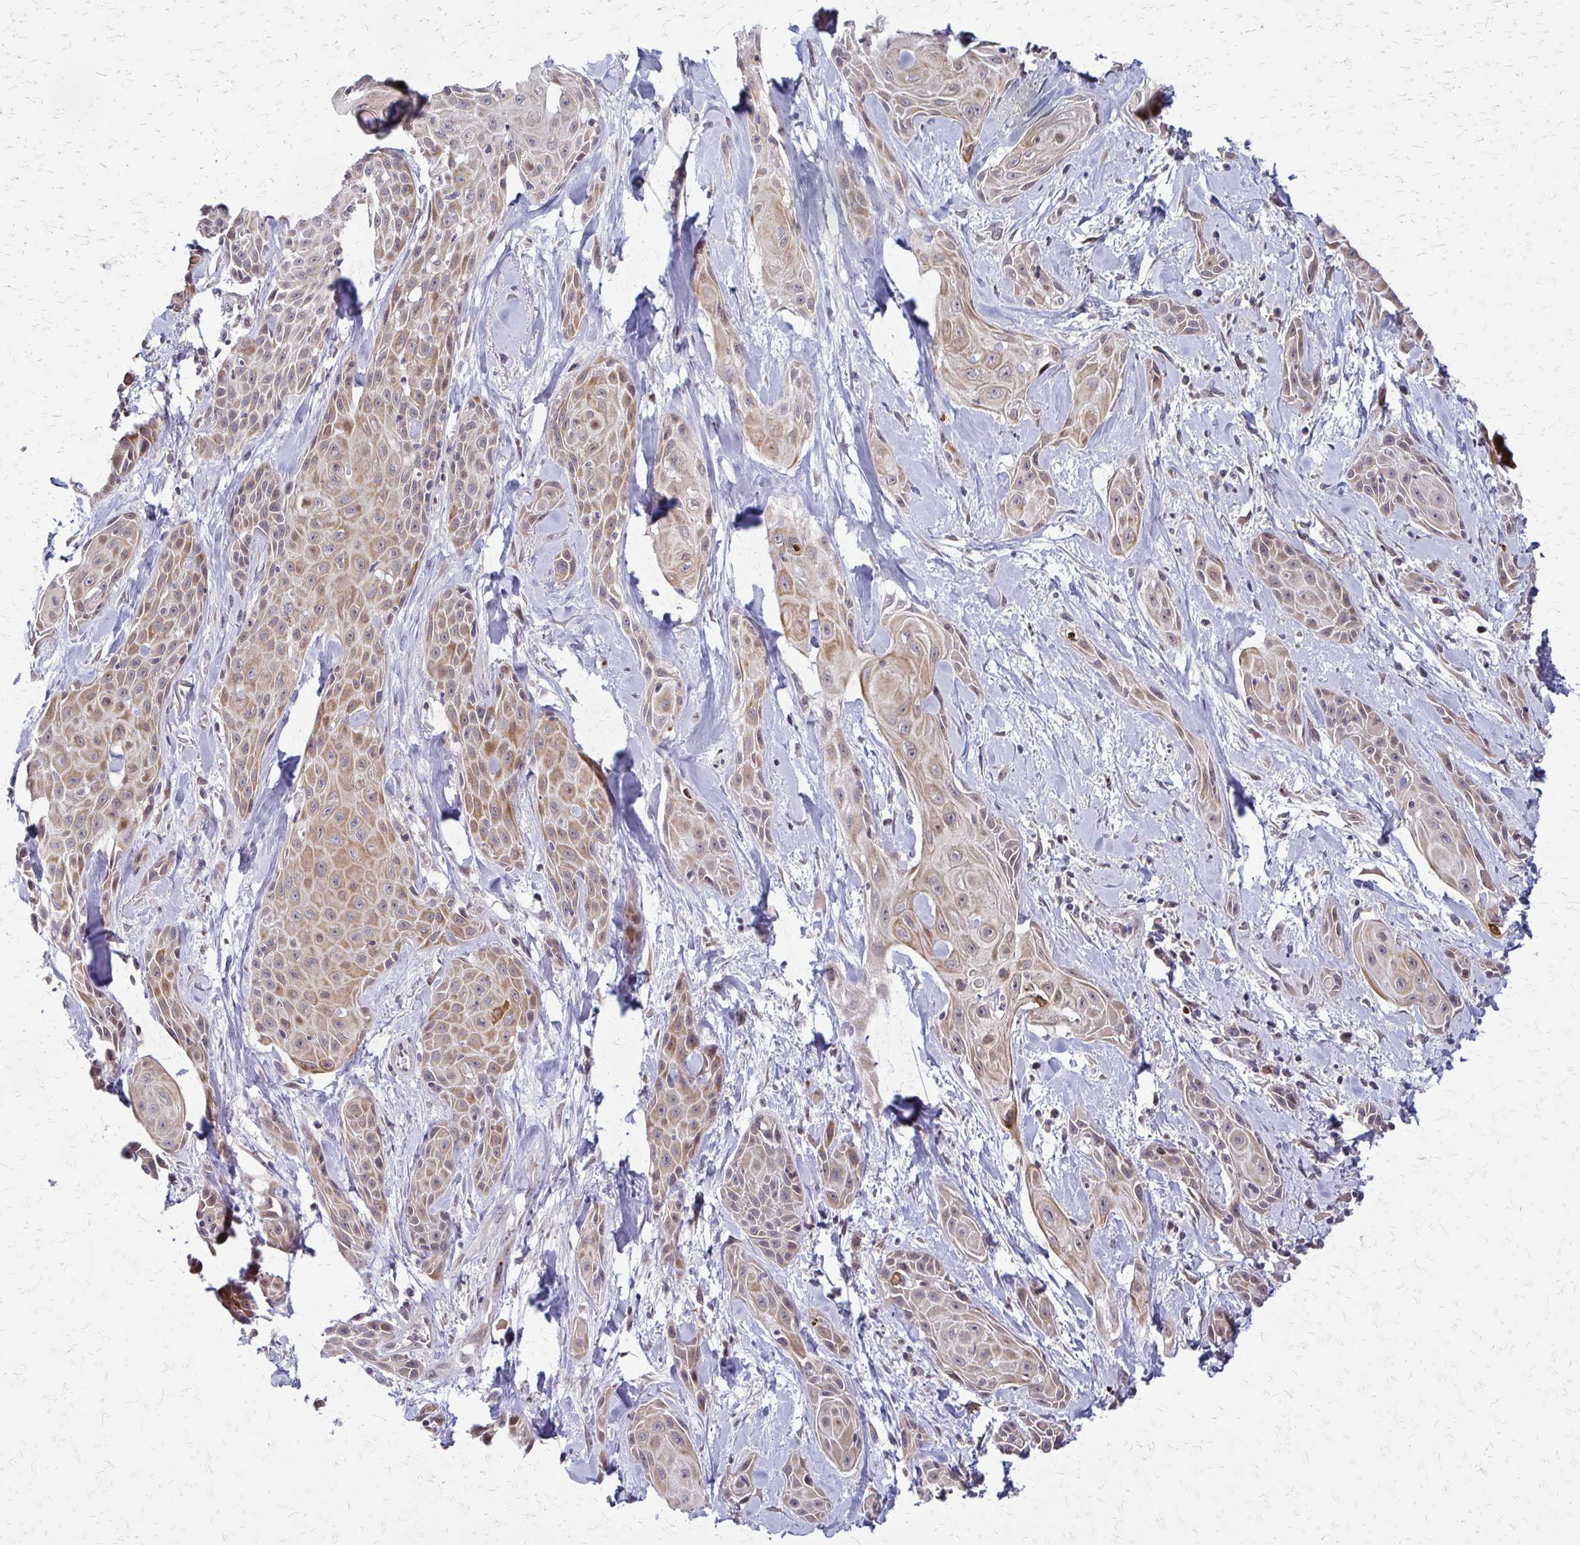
{"staining": {"intensity": "moderate", "quantity": "25%-75%", "location": "cytoplasmic/membranous,nuclear"}, "tissue": "skin cancer", "cell_type": "Tumor cells", "image_type": "cancer", "snomed": [{"axis": "morphology", "description": "Squamous cell carcinoma, NOS"}, {"axis": "topography", "description": "Skin"}, {"axis": "topography", "description": "Anal"}], "caption": "Human squamous cell carcinoma (skin) stained for a protein (brown) demonstrates moderate cytoplasmic/membranous and nuclear positive staining in approximately 25%-75% of tumor cells.", "gene": "TRIR", "patient": {"sex": "male", "age": 64}}